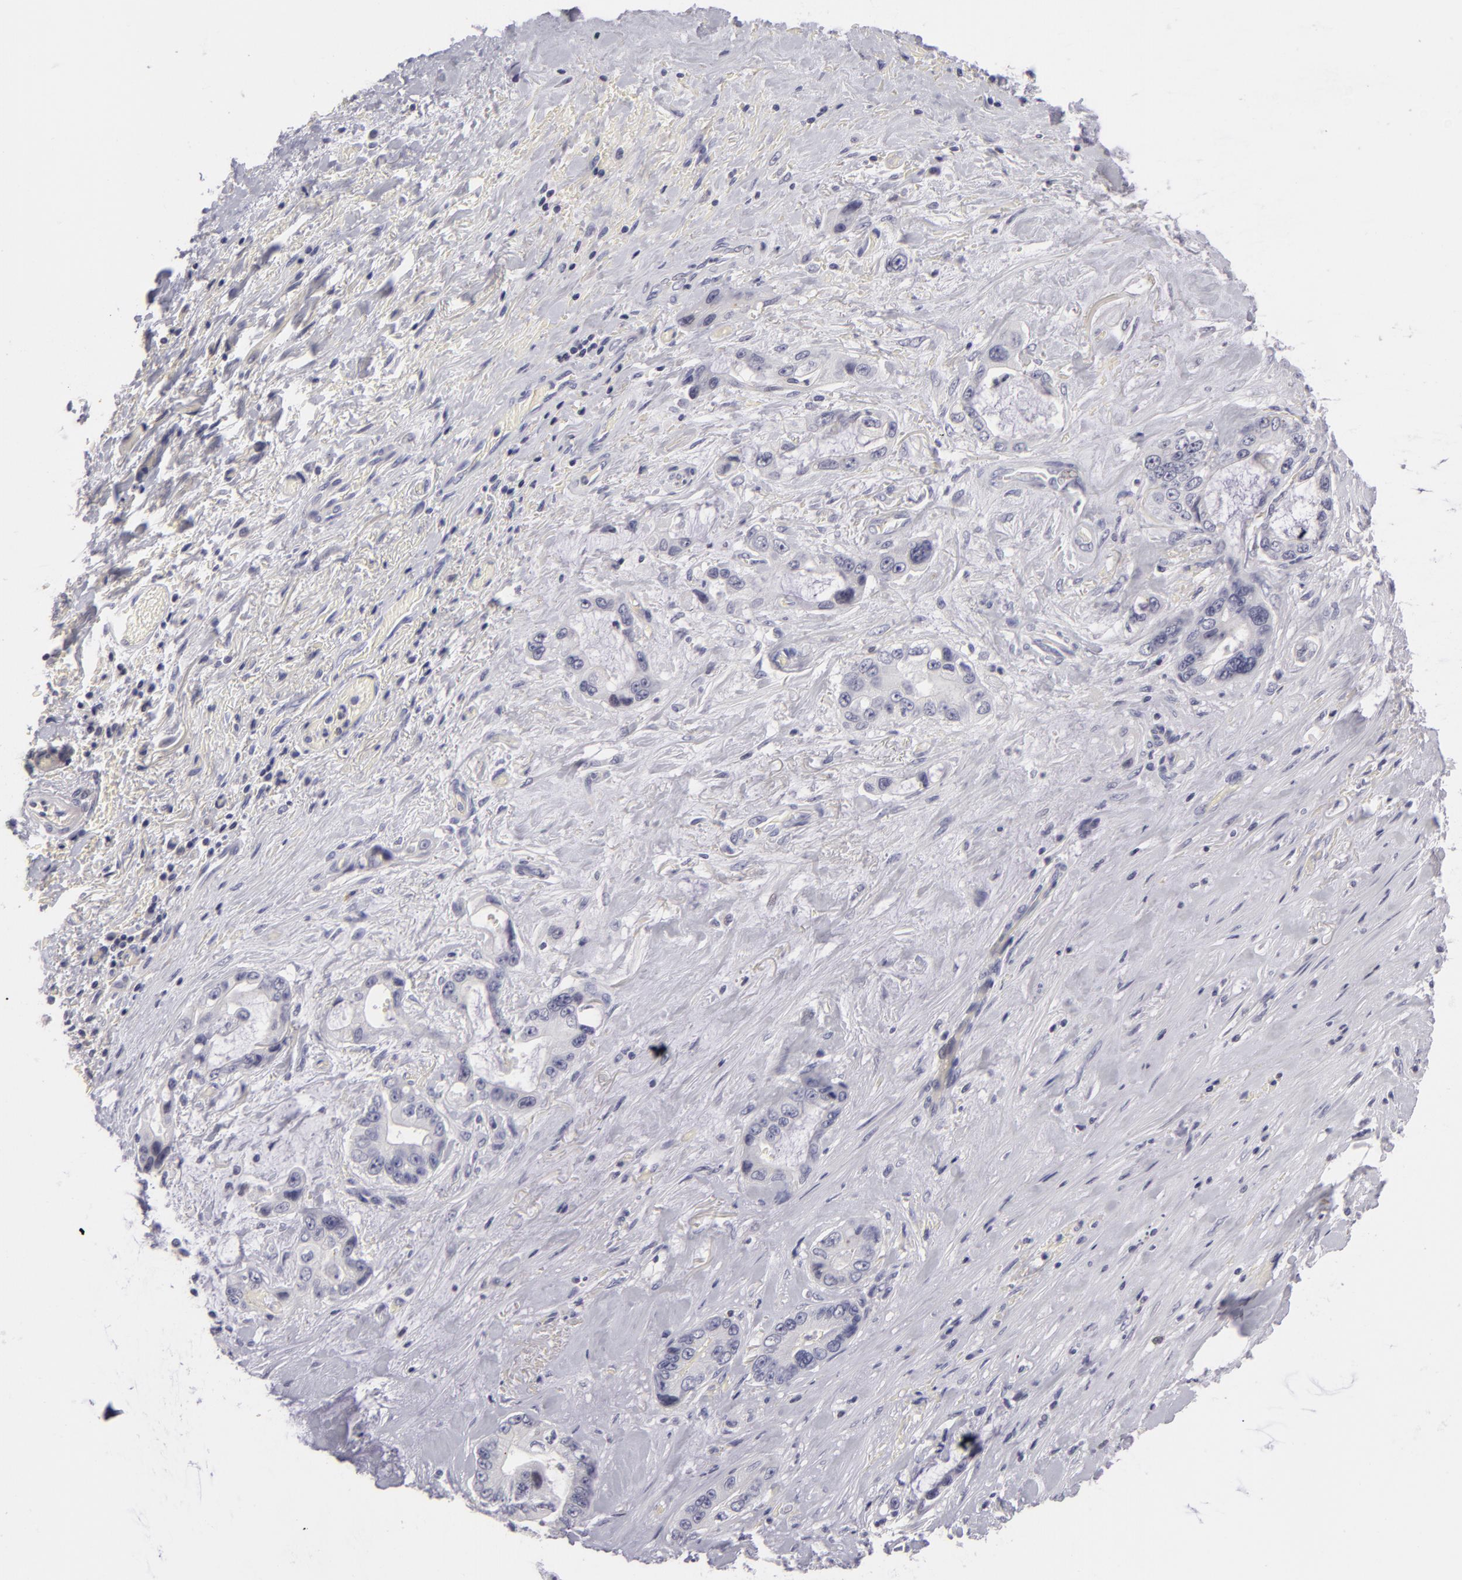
{"staining": {"intensity": "negative", "quantity": "none", "location": "none"}, "tissue": "pancreatic cancer", "cell_type": "Tumor cells", "image_type": "cancer", "snomed": [{"axis": "morphology", "description": "Adenocarcinoma, NOS"}, {"axis": "topography", "description": "Pancreas"}, {"axis": "topography", "description": "Stomach, upper"}], "caption": "Histopathology image shows no protein positivity in tumor cells of pancreatic cancer tissue. The staining is performed using DAB brown chromogen with nuclei counter-stained in using hematoxylin.", "gene": "NLGN4X", "patient": {"sex": "male", "age": 77}}